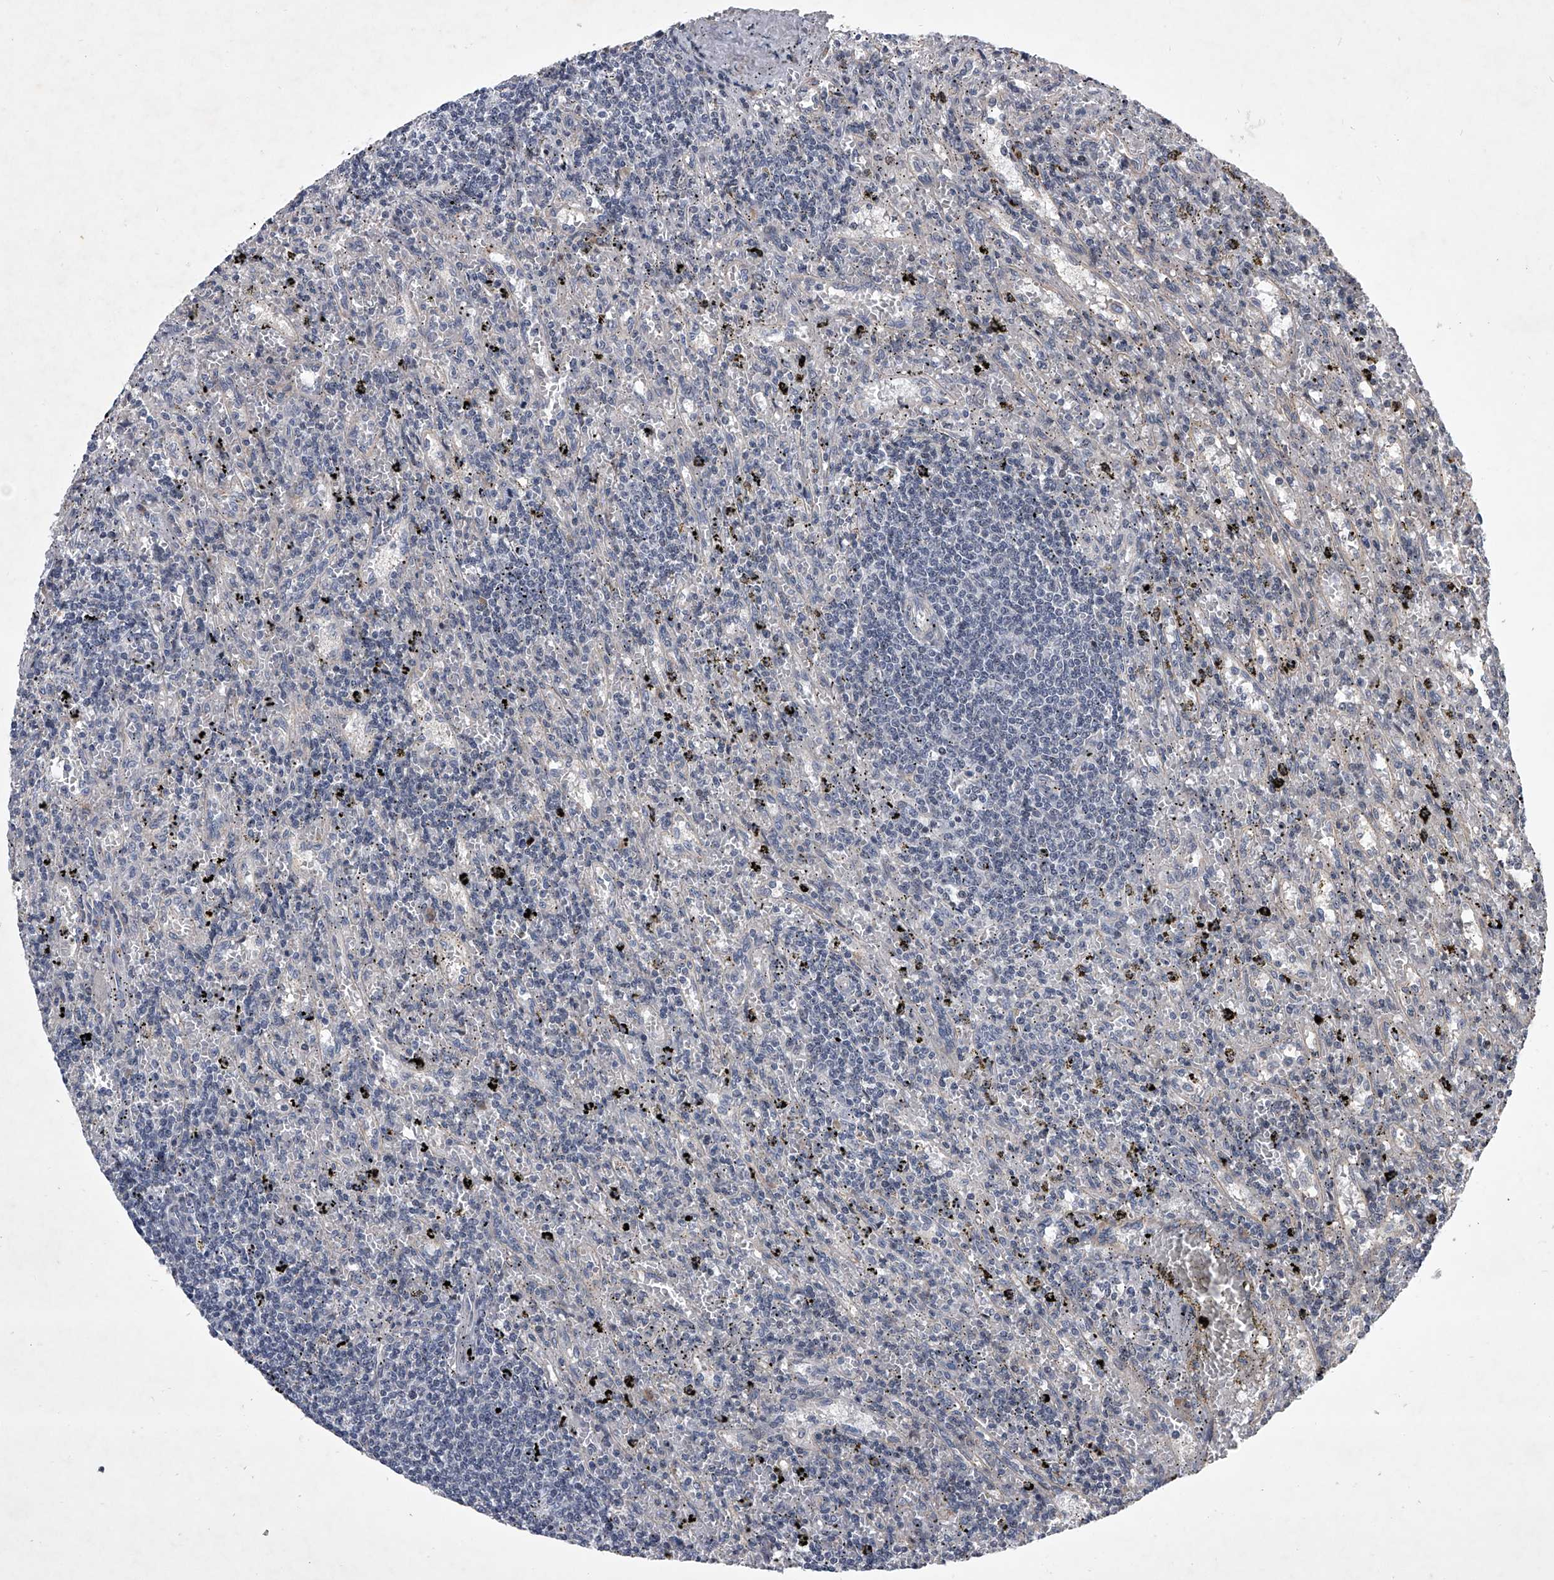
{"staining": {"intensity": "negative", "quantity": "none", "location": "none"}, "tissue": "lymphoma", "cell_type": "Tumor cells", "image_type": "cancer", "snomed": [{"axis": "morphology", "description": "Malignant lymphoma, non-Hodgkin's type, Low grade"}, {"axis": "topography", "description": "Spleen"}], "caption": "This is a histopathology image of immunohistochemistry staining of lymphoma, which shows no positivity in tumor cells.", "gene": "ZNF76", "patient": {"sex": "male", "age": 76}}